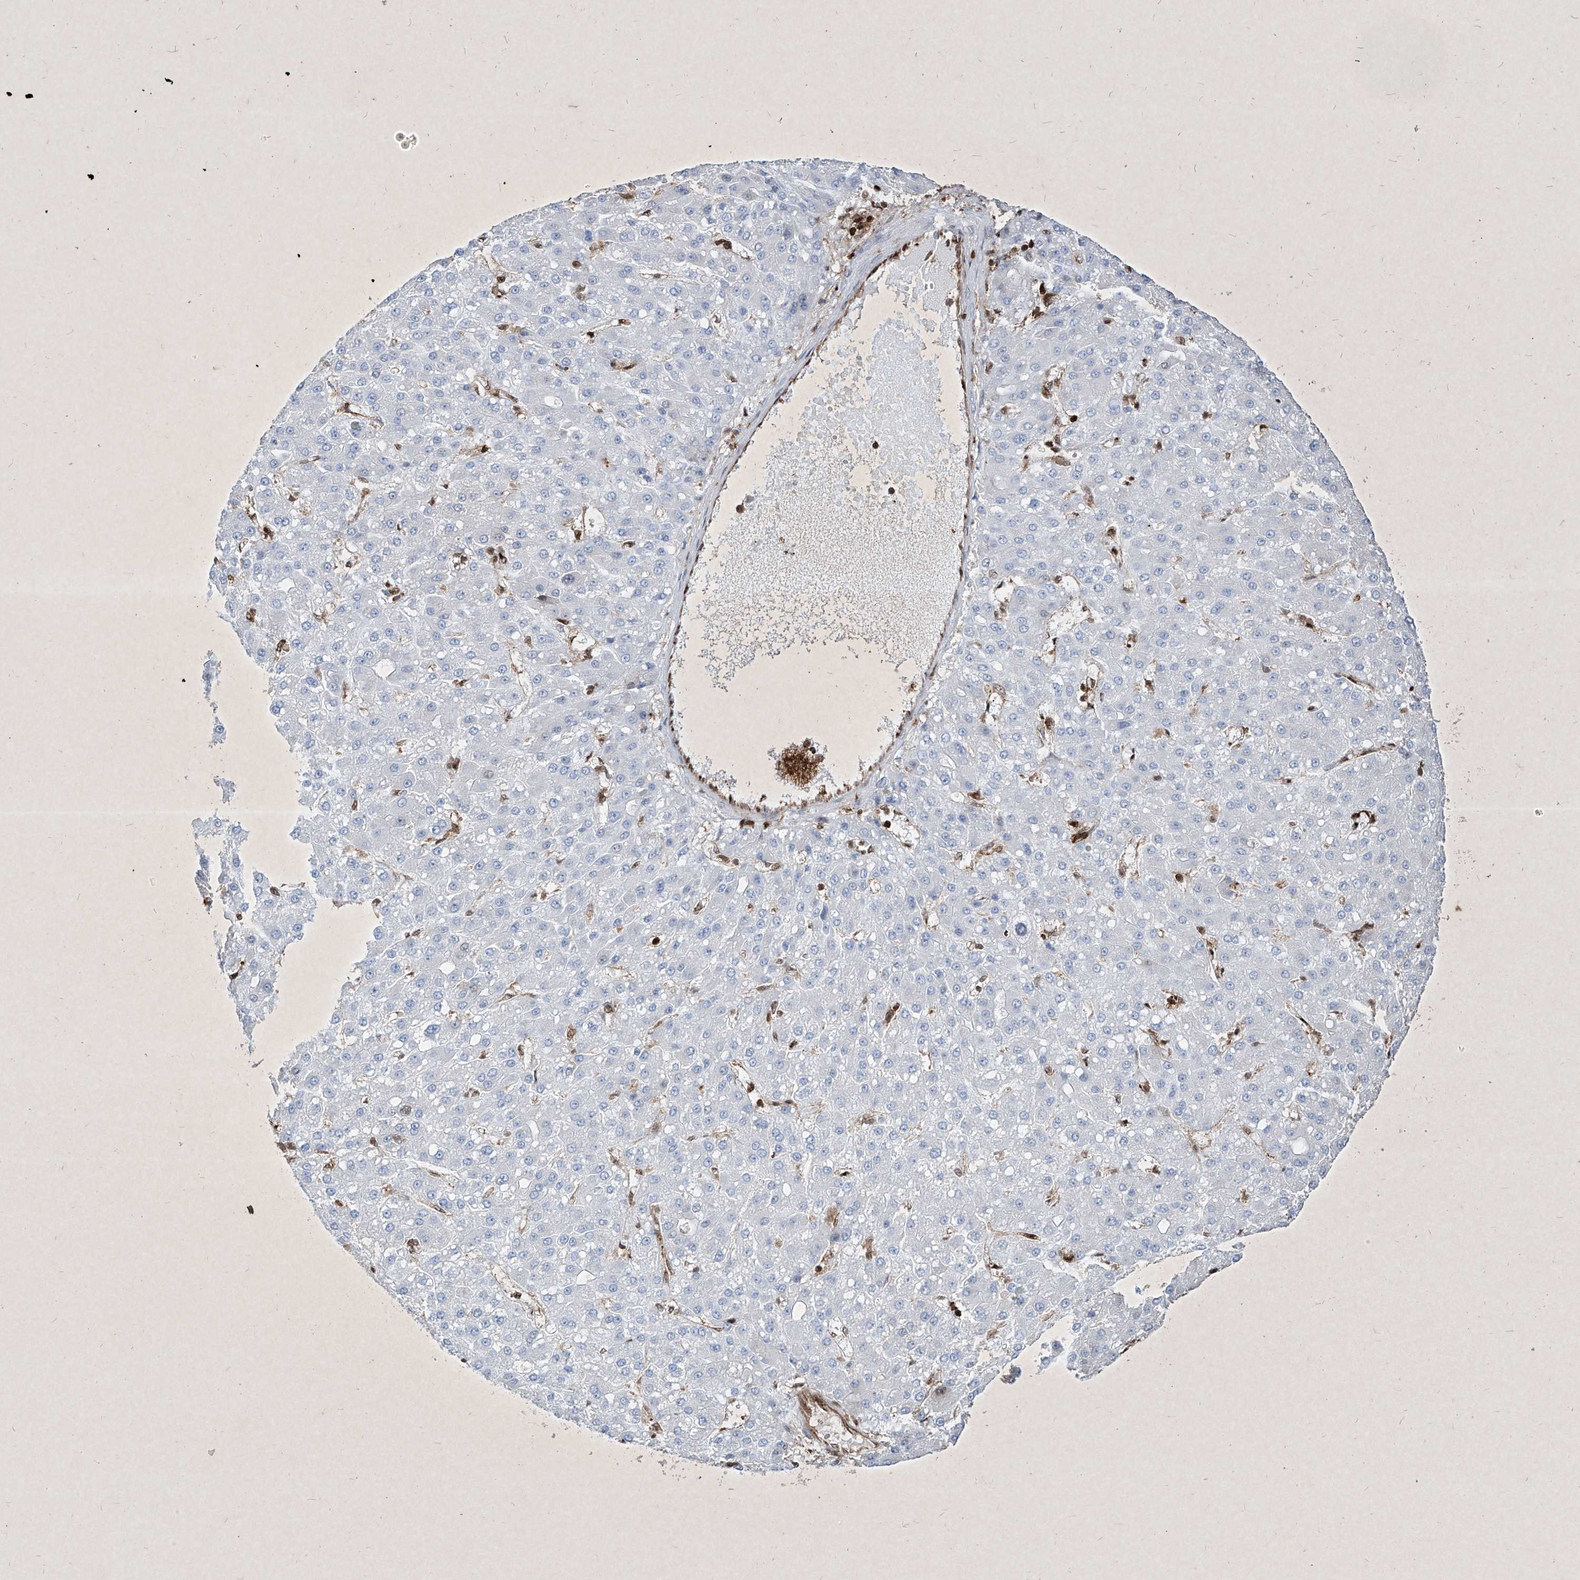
{"staining": {"intensity": "negative", "quantity": "none", "location": "none"}, "tissue": "liver cancer", "cell_type": "Tumor cells", "image_type": "cancer", "snomed": [{"axis": "morphology", "description": "Carcinoma, Hepatocellular, NOS"}, {"axis": "topography", "description": "Liver"}], "caption": "Hepatocellular carcinoma (liver) was stained to show a protein in brown. There is no significant staining in tumor cells. Brightfield microscopy of immunohistochemistry stained with DAB (brown) and hematoxylin (blue), captured at high magnification.", "gene": "PSMB10", "patient": {"sex": "male", "age": 67}}